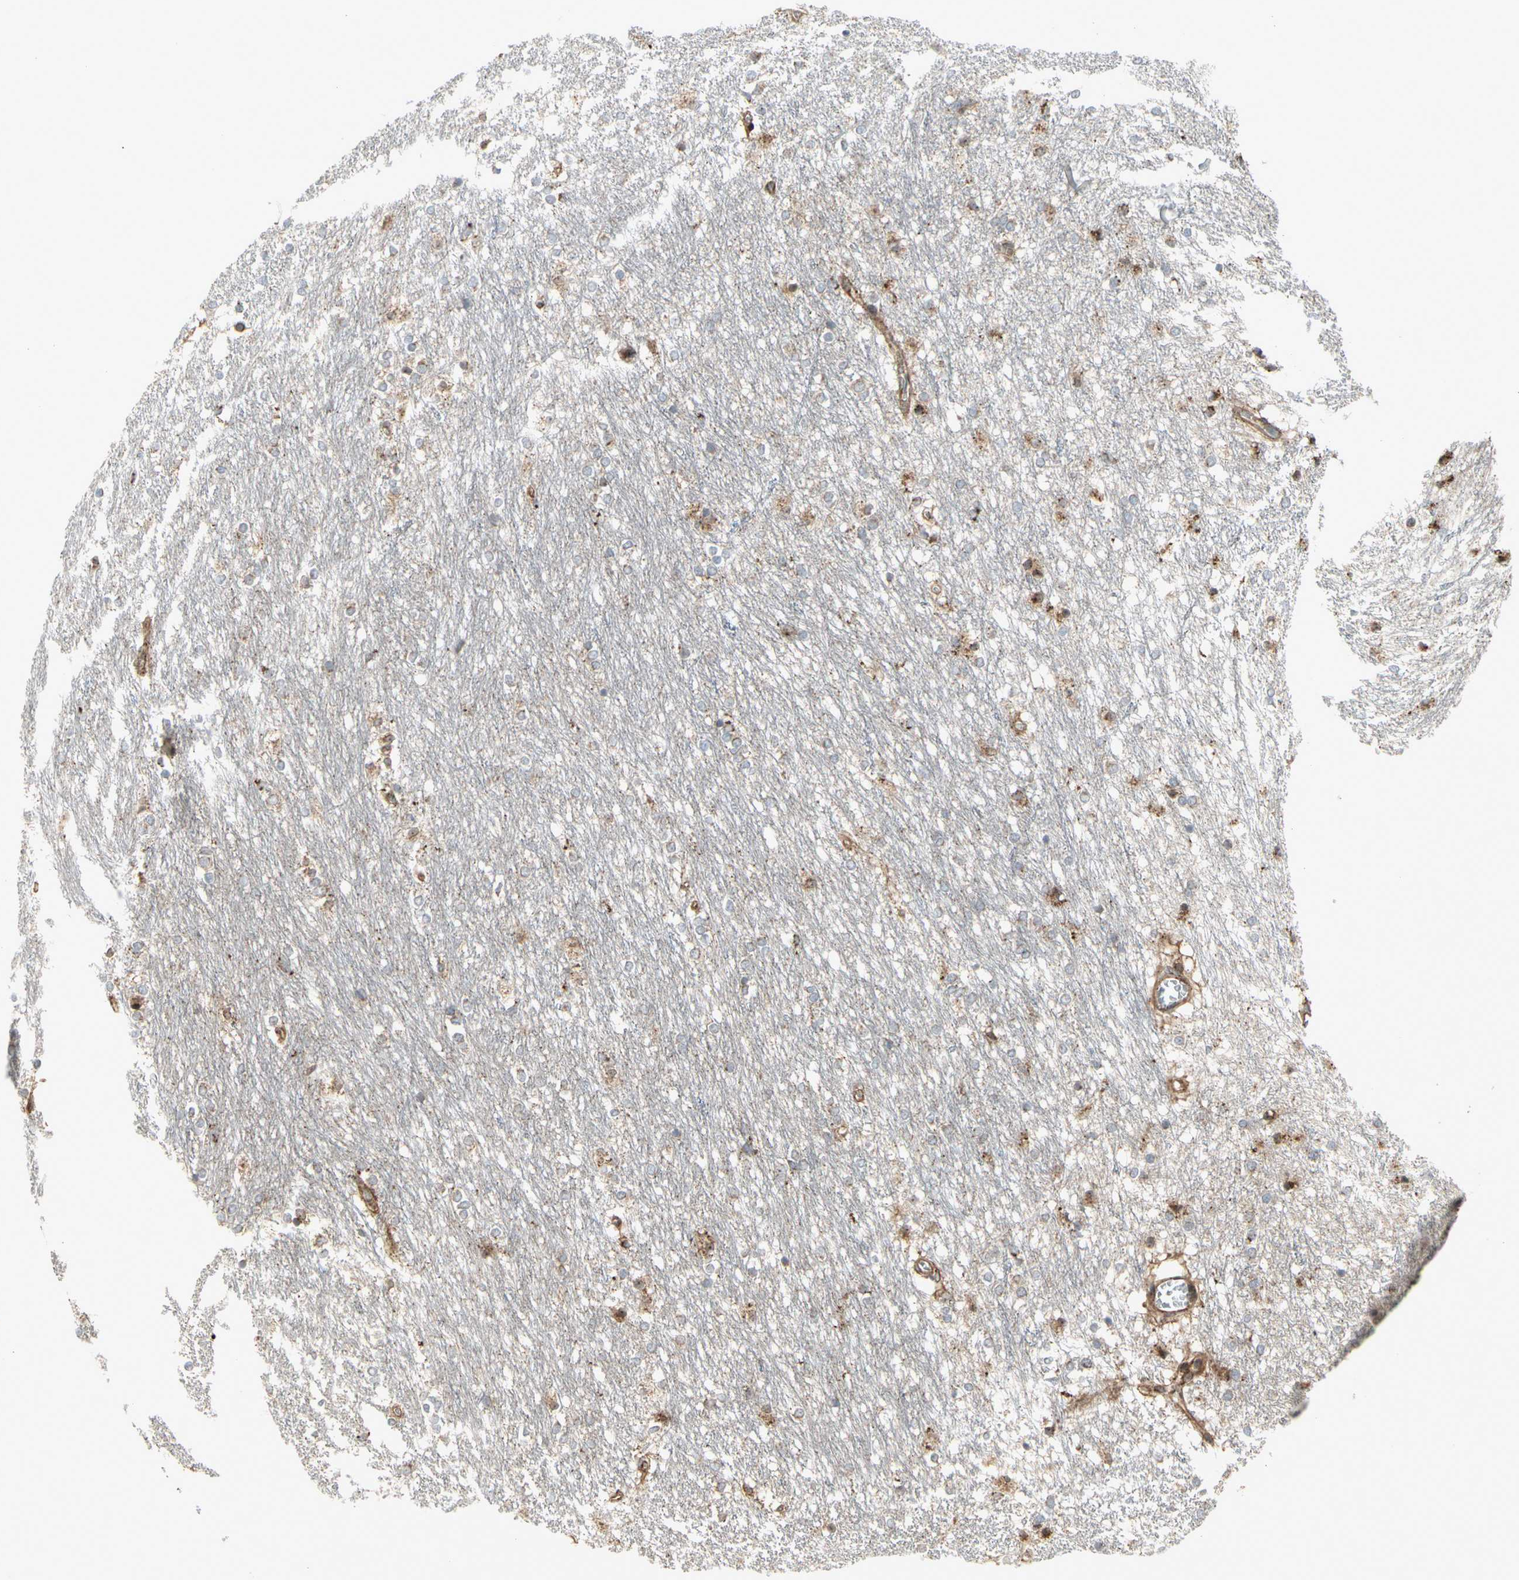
{"staining": {"intensity": "moderate", "quantity": "25%-75%", "location": "cytoplasmic/membranous"}, "tissue": "caudate", "cell_type": "Glial cells", "image_type": "normal", "snomed": [{"axis": "morphology", "description": "Normal tissue, NOS"}, {"axis": "topography", "description": "Lateral ventricle wall"}], "caption": "Glial cells show medium levels of moderate cytoplasmic/membranous positivity in approximately 25%-75% of cells in benign caudate.", "gene": "SLC39A9", "patient": {"sex": "female", "age": 19}}